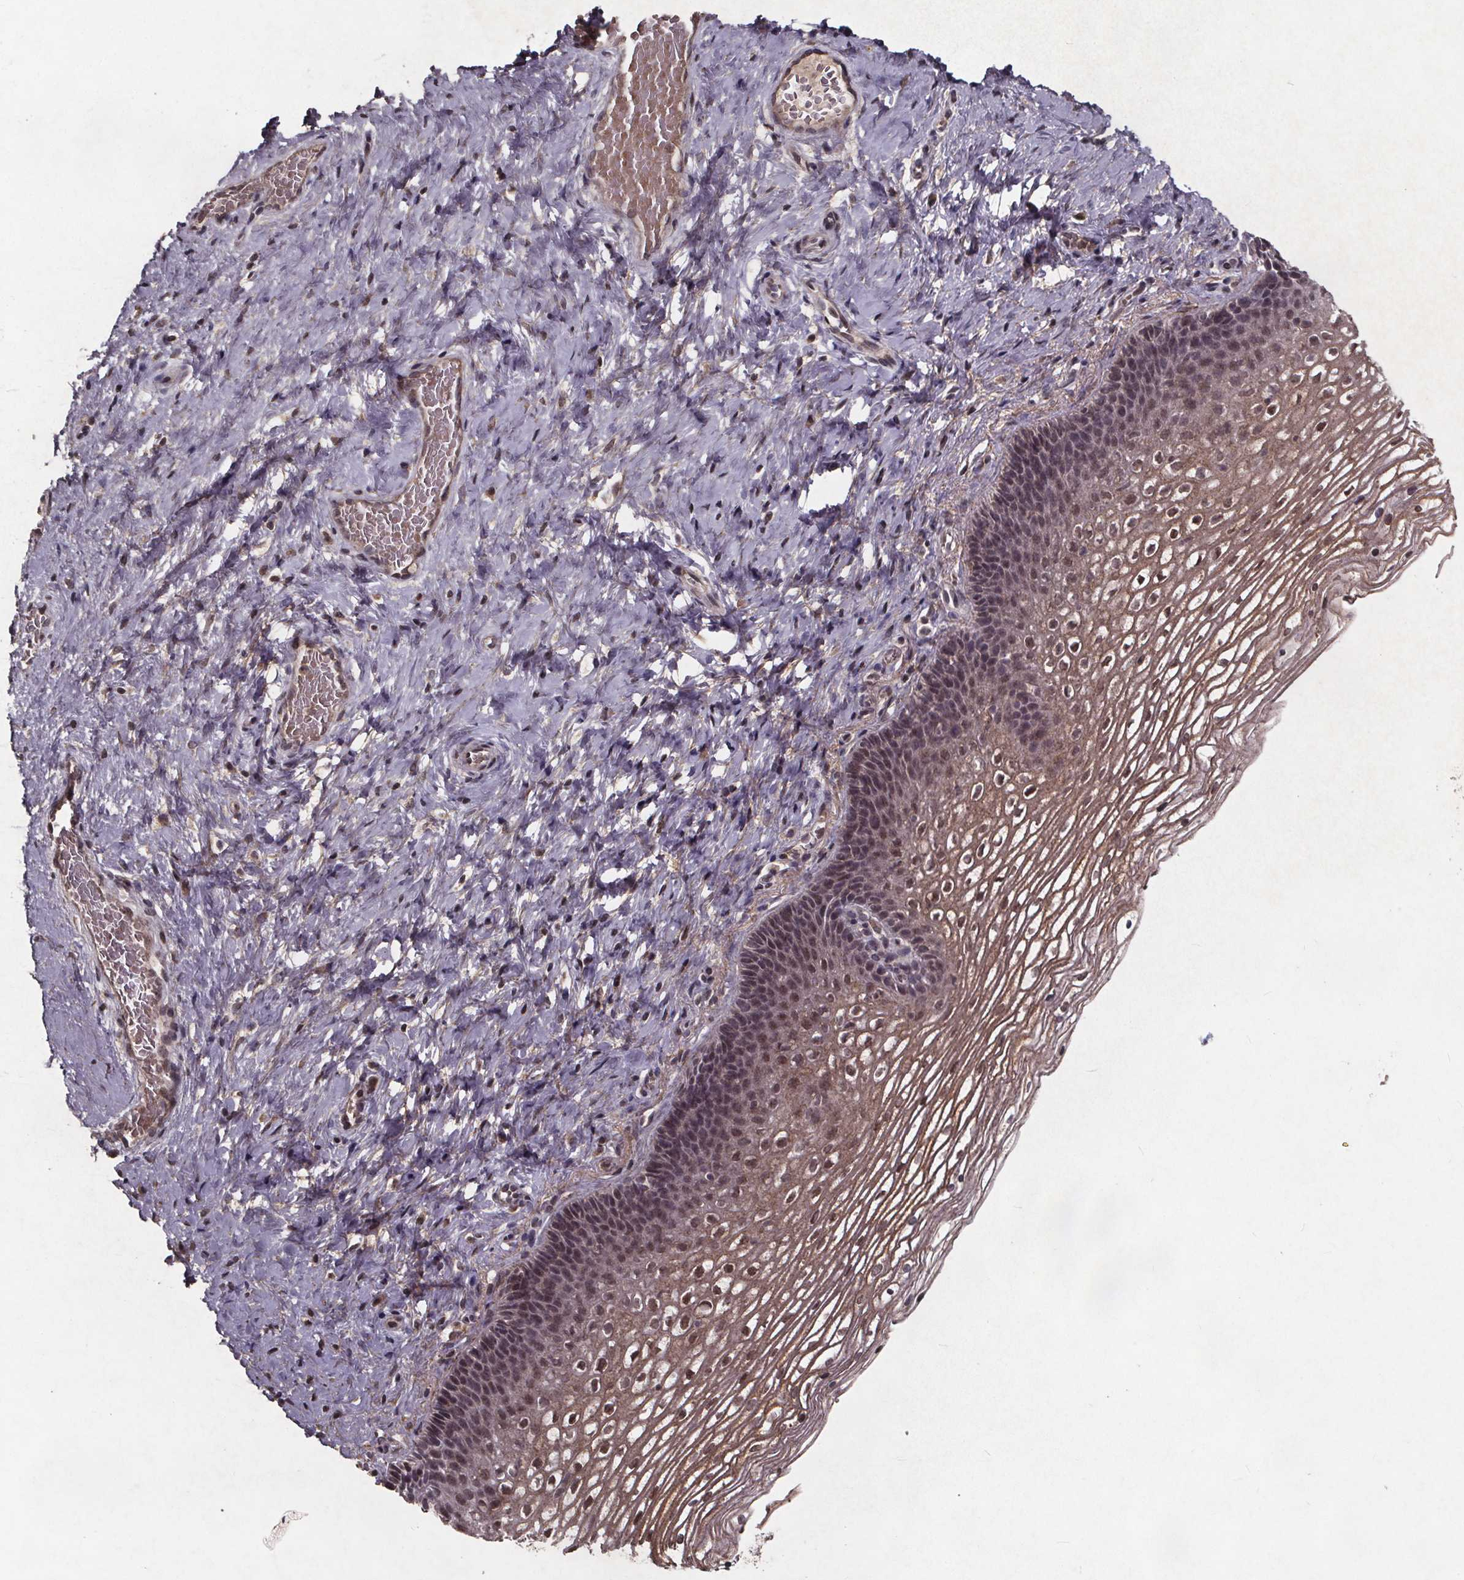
{"staining": {"intensity": "negative", "quantity": "none", "location": "none"}, "tissue": "cervix", "cell_type": "Glandular cells", "image_type": "normal", "snomed": [{"axis": "morphology", "description": "Normal tissue, NOS"}, {"axis": "topography", "description": "Cervix"}], "caption": "Immunohistochemistry image of unremarkable human cervix stained for a protein (brown), which demonstrates no staining in glandular cells.", "gene": "GPX3", "patient": {"sex": "female", "age": 34}}